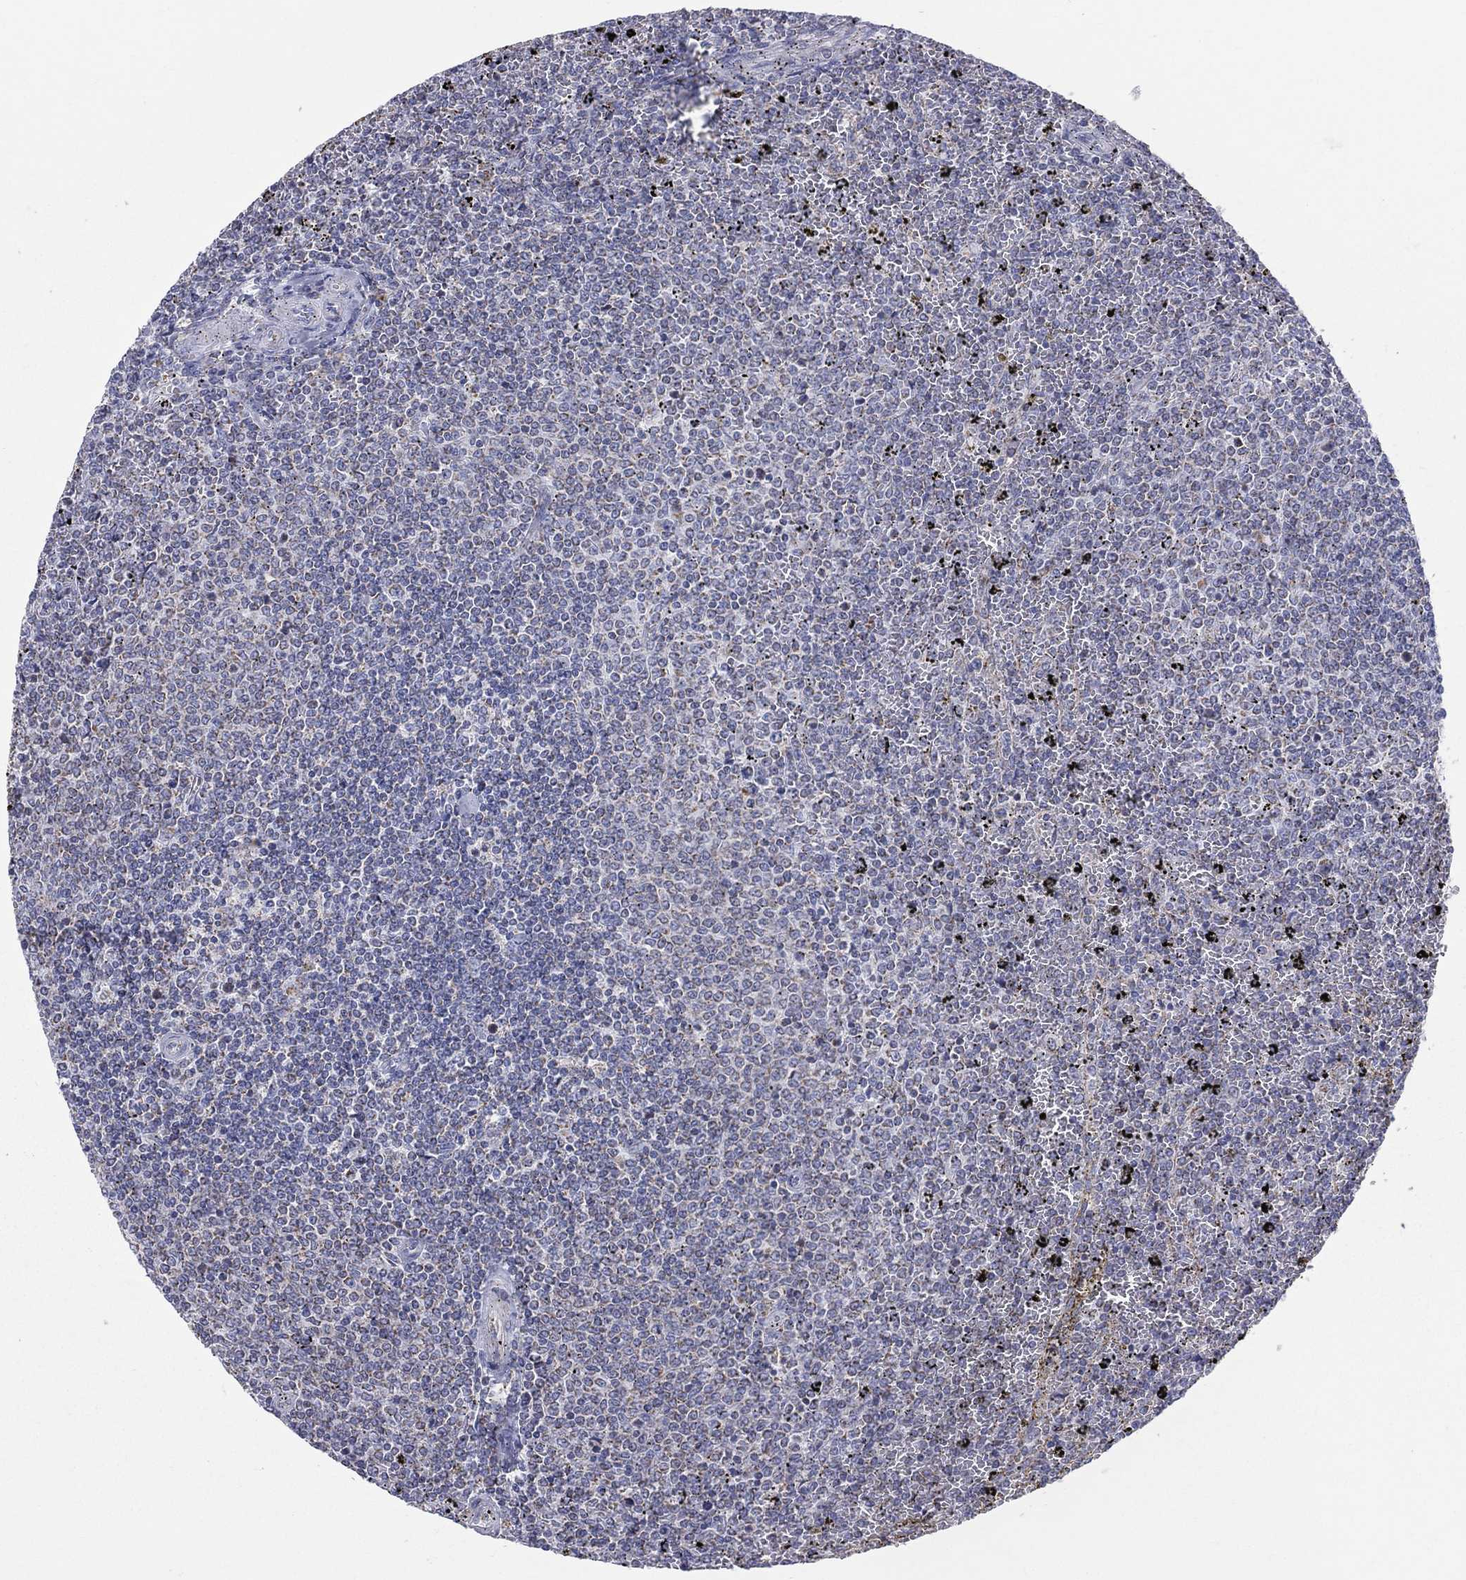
{"staining": {"intensity": "negative", "quantity": "none", "location": "none"}, "tissue": "lymphoma", "cell_type": "Tumor cells", "image_type": "cancer", "snomed": [{"axis": "morphology", "description": "Malignant lymphoma, non-Hodgkin's type, Low grade"}, {"axis": "topography", "description": "Spleen"}], "caption": "DAB immunohistochemical staining of human malignant lymphoma, non-Hodgkin's type (low-grade) shows no significant expression in tumor cells.", "gene": "KISS1R", "patient": {"sex": "female", "age": 77}}